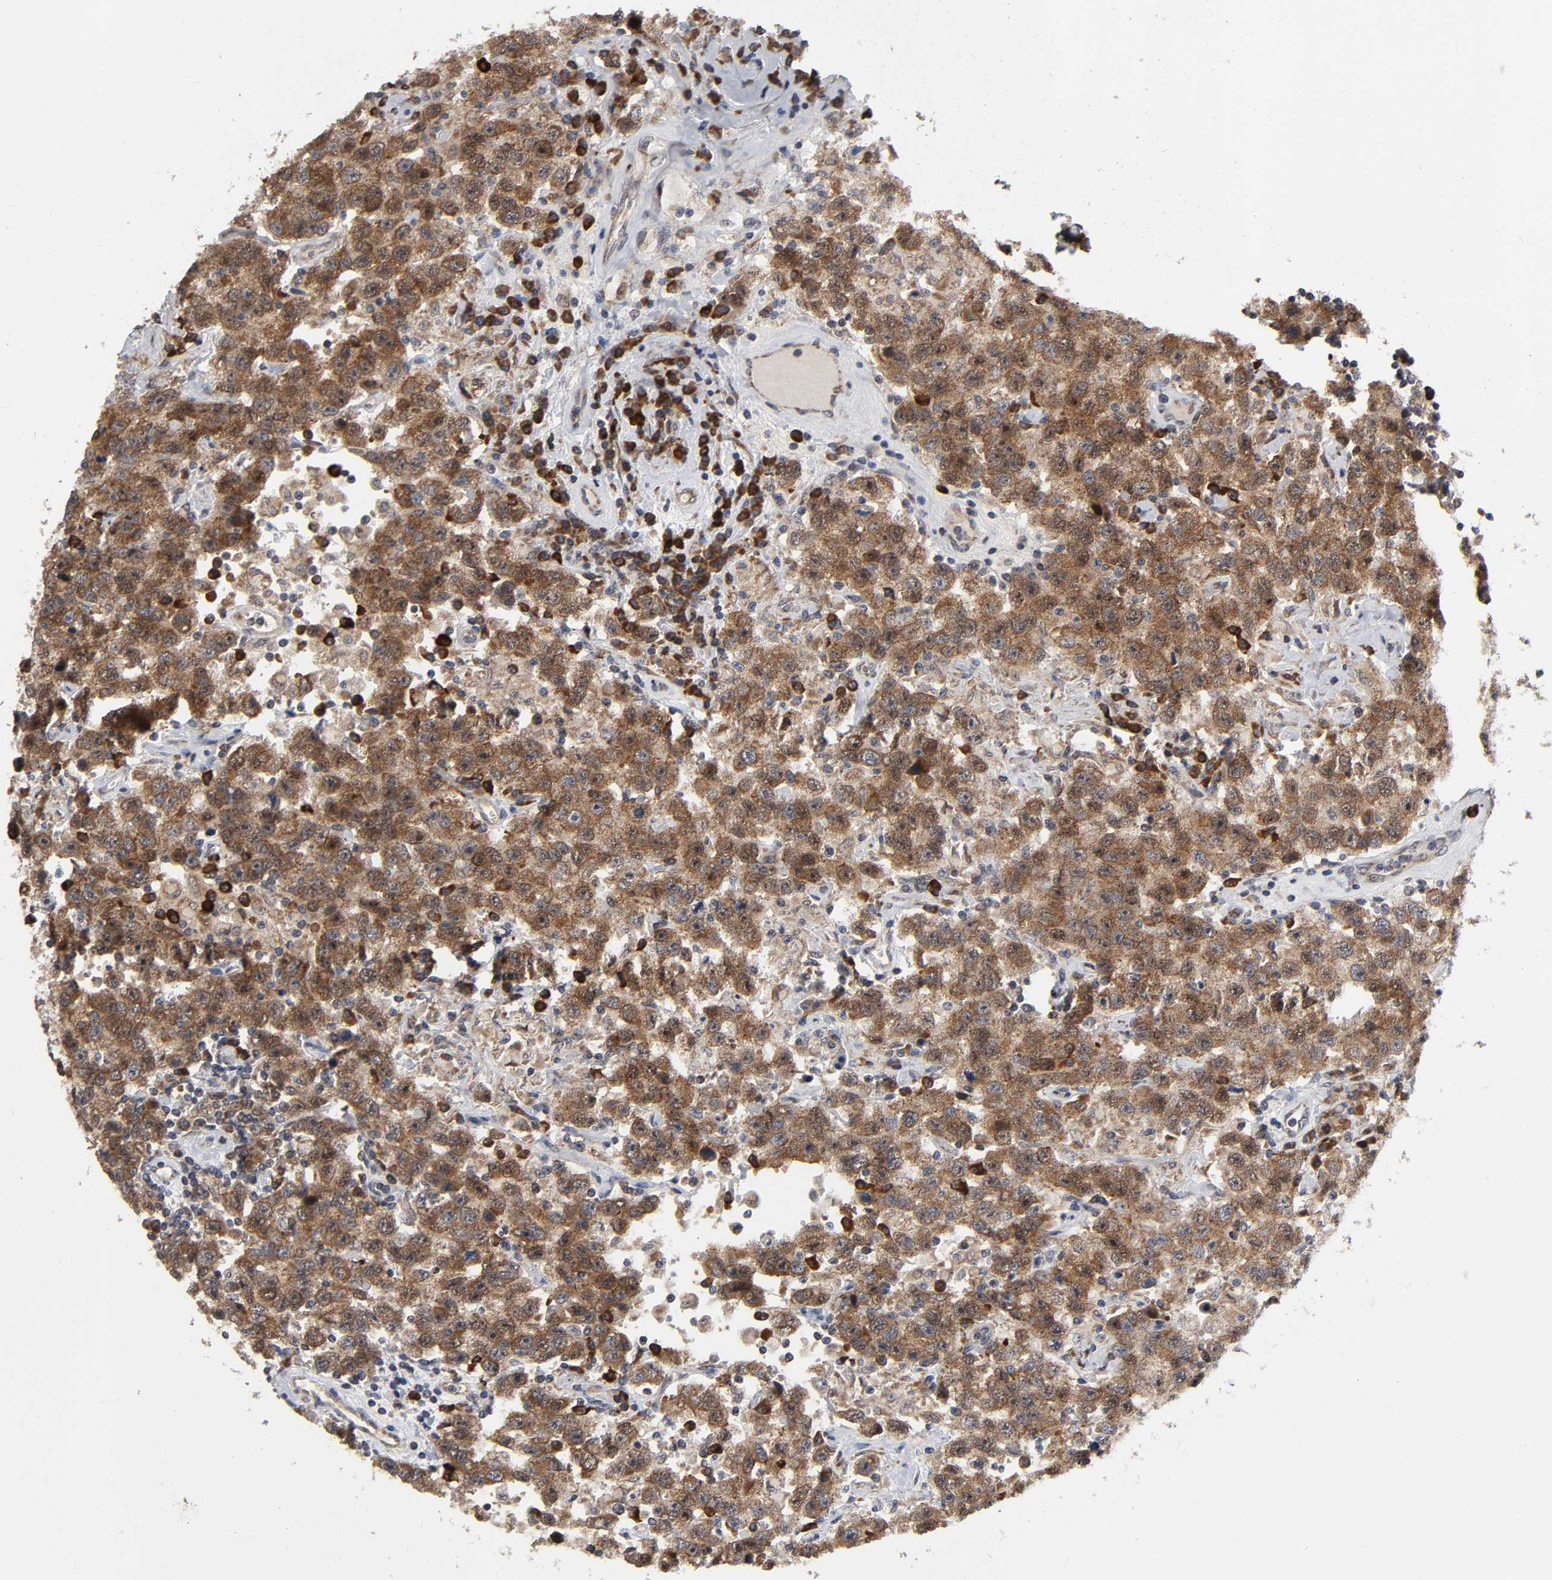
{"staining": {"intensity": "strong", "quantity": ">75%", "location": "cytoplasmic/membranous"}, "tissue": "testis cancer", "cell_type": "Tumor cells", "image_type": "cancer", "snomed": [{"axis": "morphology", "description": "Seminoma, NOS"}, {"axis": "topography", "description": "Testis"}], "caption": "Immunohistochemical staining of testis cancer exhibits strong cytoplasmic/membranous protein expression in approximately >75% of tumor cells.", "gene": "SLC30A9", "patient": {"sex": "male", "age": 41}}